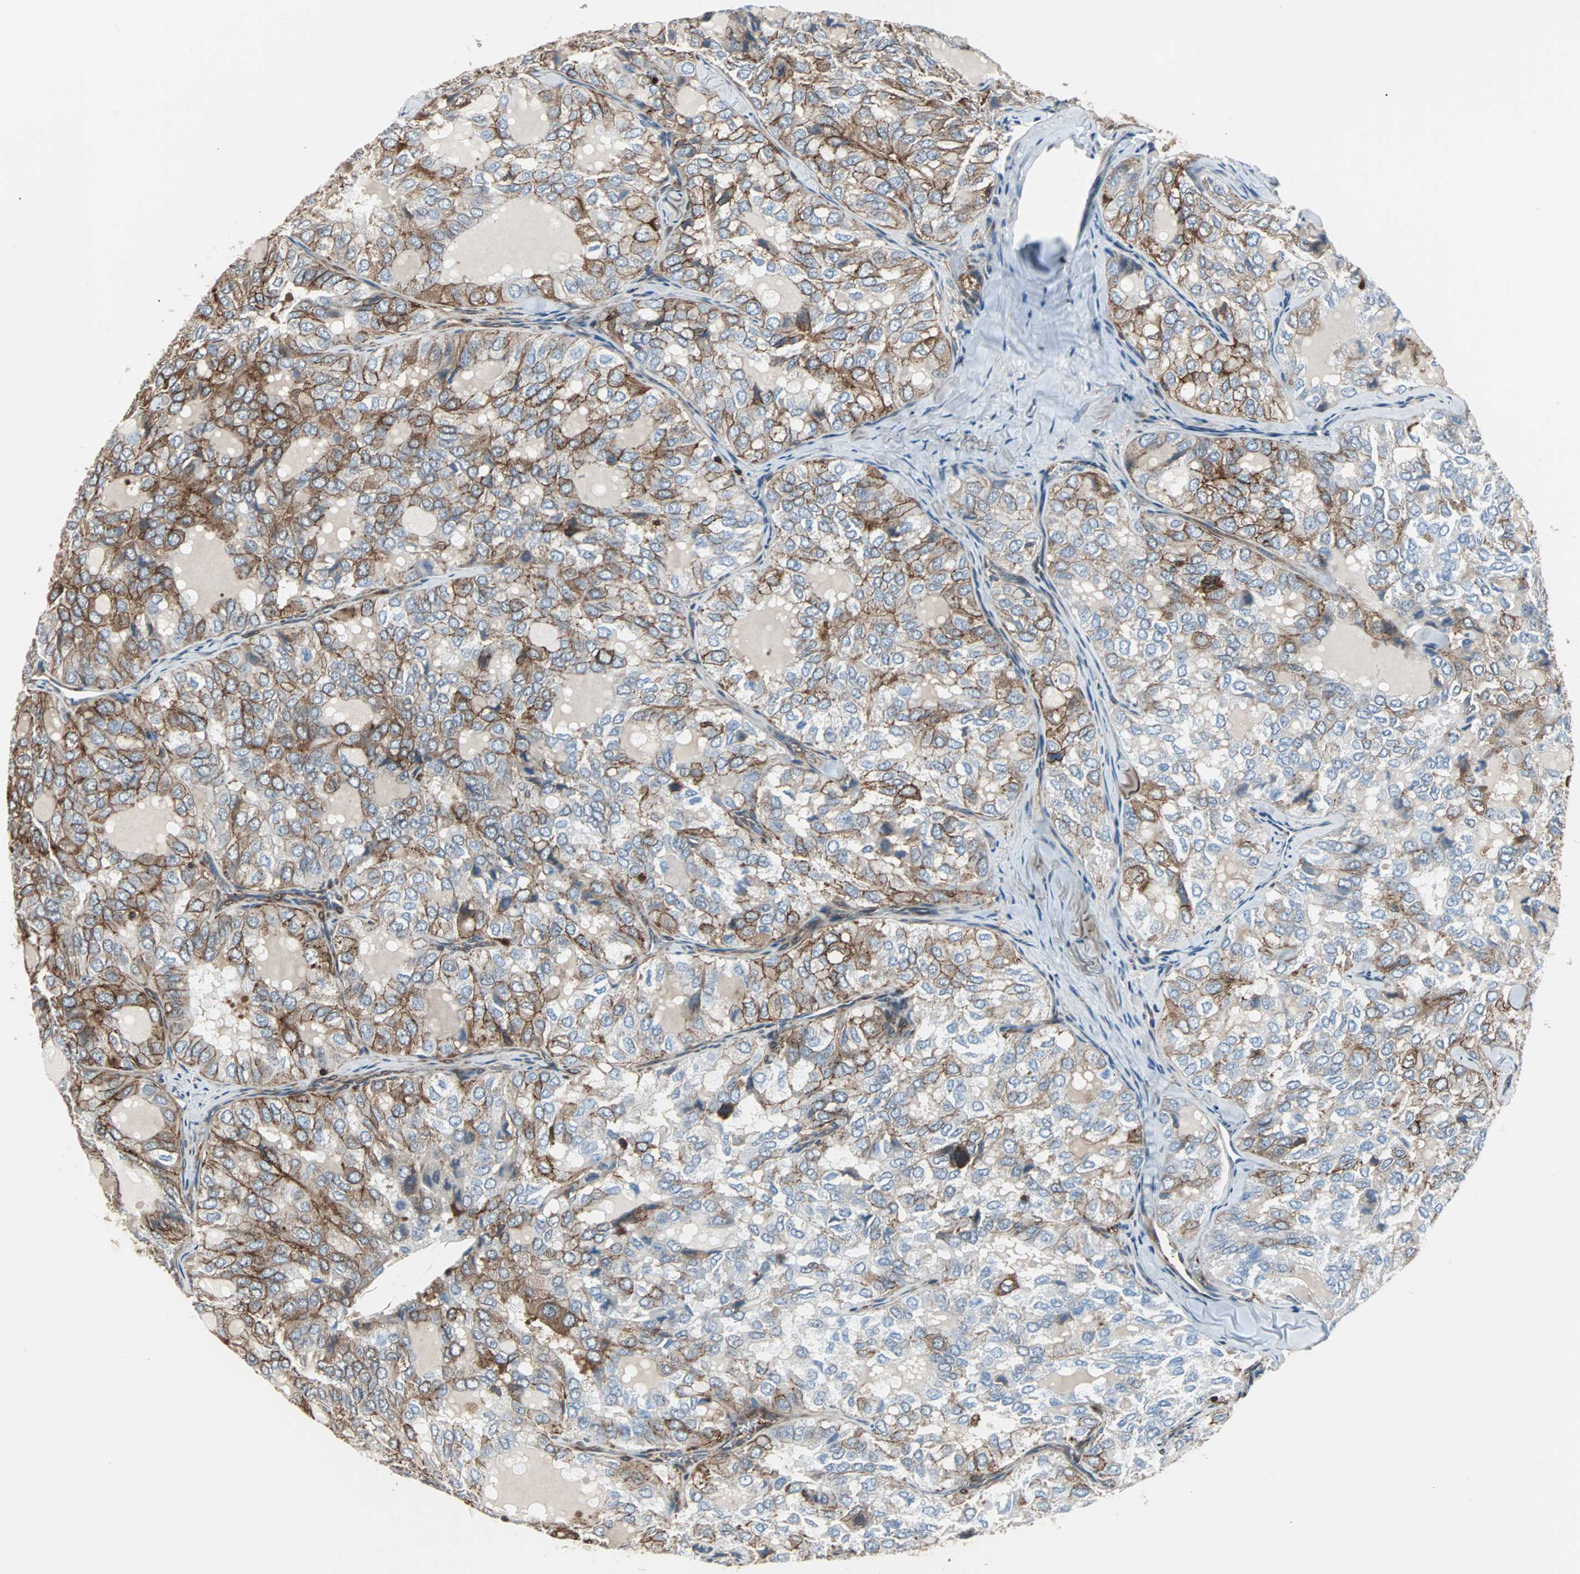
{"staining": {"intensity": "strong", "quantity": "25%-75%", "location": "cytoplasmic/membranous"}, "tissue": "thyroid cancer", "cell_type": "Tumor cells", "image_type": "cancer", "snomed": [{"axis": "morphology", "description": "Follicular adenoma carcinoma, NOS"}, {"axis": "topography", "description": "Thyroid gland"}], "caption": "Immunohistochemical staining of thyroid follicular adenoma carcinoma exhibits high levels of strong cytoplasmic/membranous staining in about 25%-75% of tumor cells. The staining is performed using DAB (3,3'-diaminobenzidine) brown chromogen to label protein expression. The nuclei are counter-stained blue using hematoxylin.", "gene": "RELA", "patient": {"sex": "male", "age": 75}}